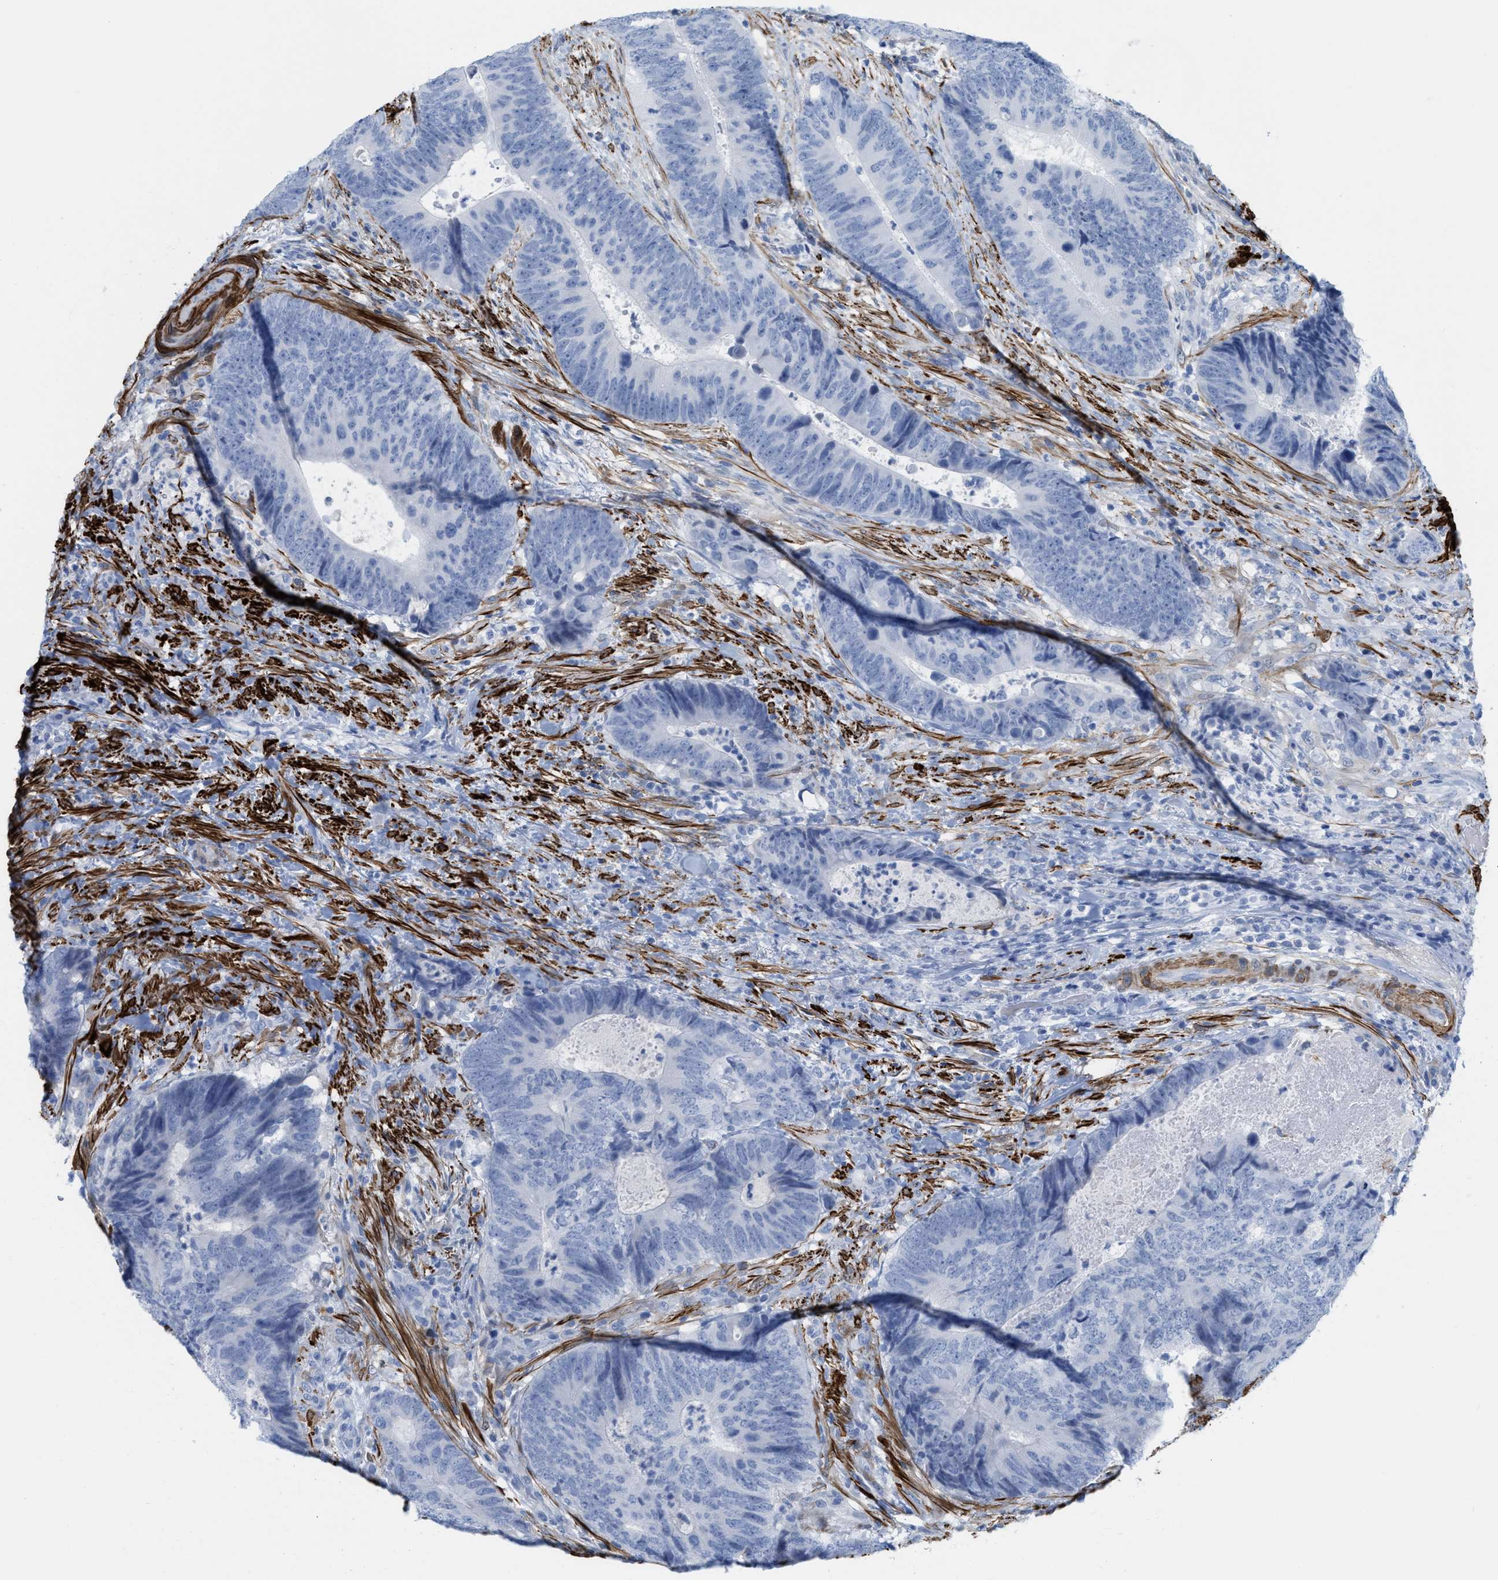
{"staining": {"intensity": "negative", "quantity": "none", "location": "none"}, "tissue": "colorectal cancer", "cell_type": "Tumor cells", "image_type": "cancer", "snomed": [{"axis": "morphology", "description": "Adenocarcinoma, NOS"}, {"axis": "topography", "description": "Colon"}], "caption": "An immunohistochemistry (IHC) histopathology image of colorectal adenocarcinoma is shown. There is no staining in tumor cells of colorectal adenocarcinoma. (DAB (3,3'-diaminobenzidine) immunohistochemistry (IHC) with hematoxylin counter stain).", "gene": "TAGLN", "patient": {"sex": "male", "age": 56}}